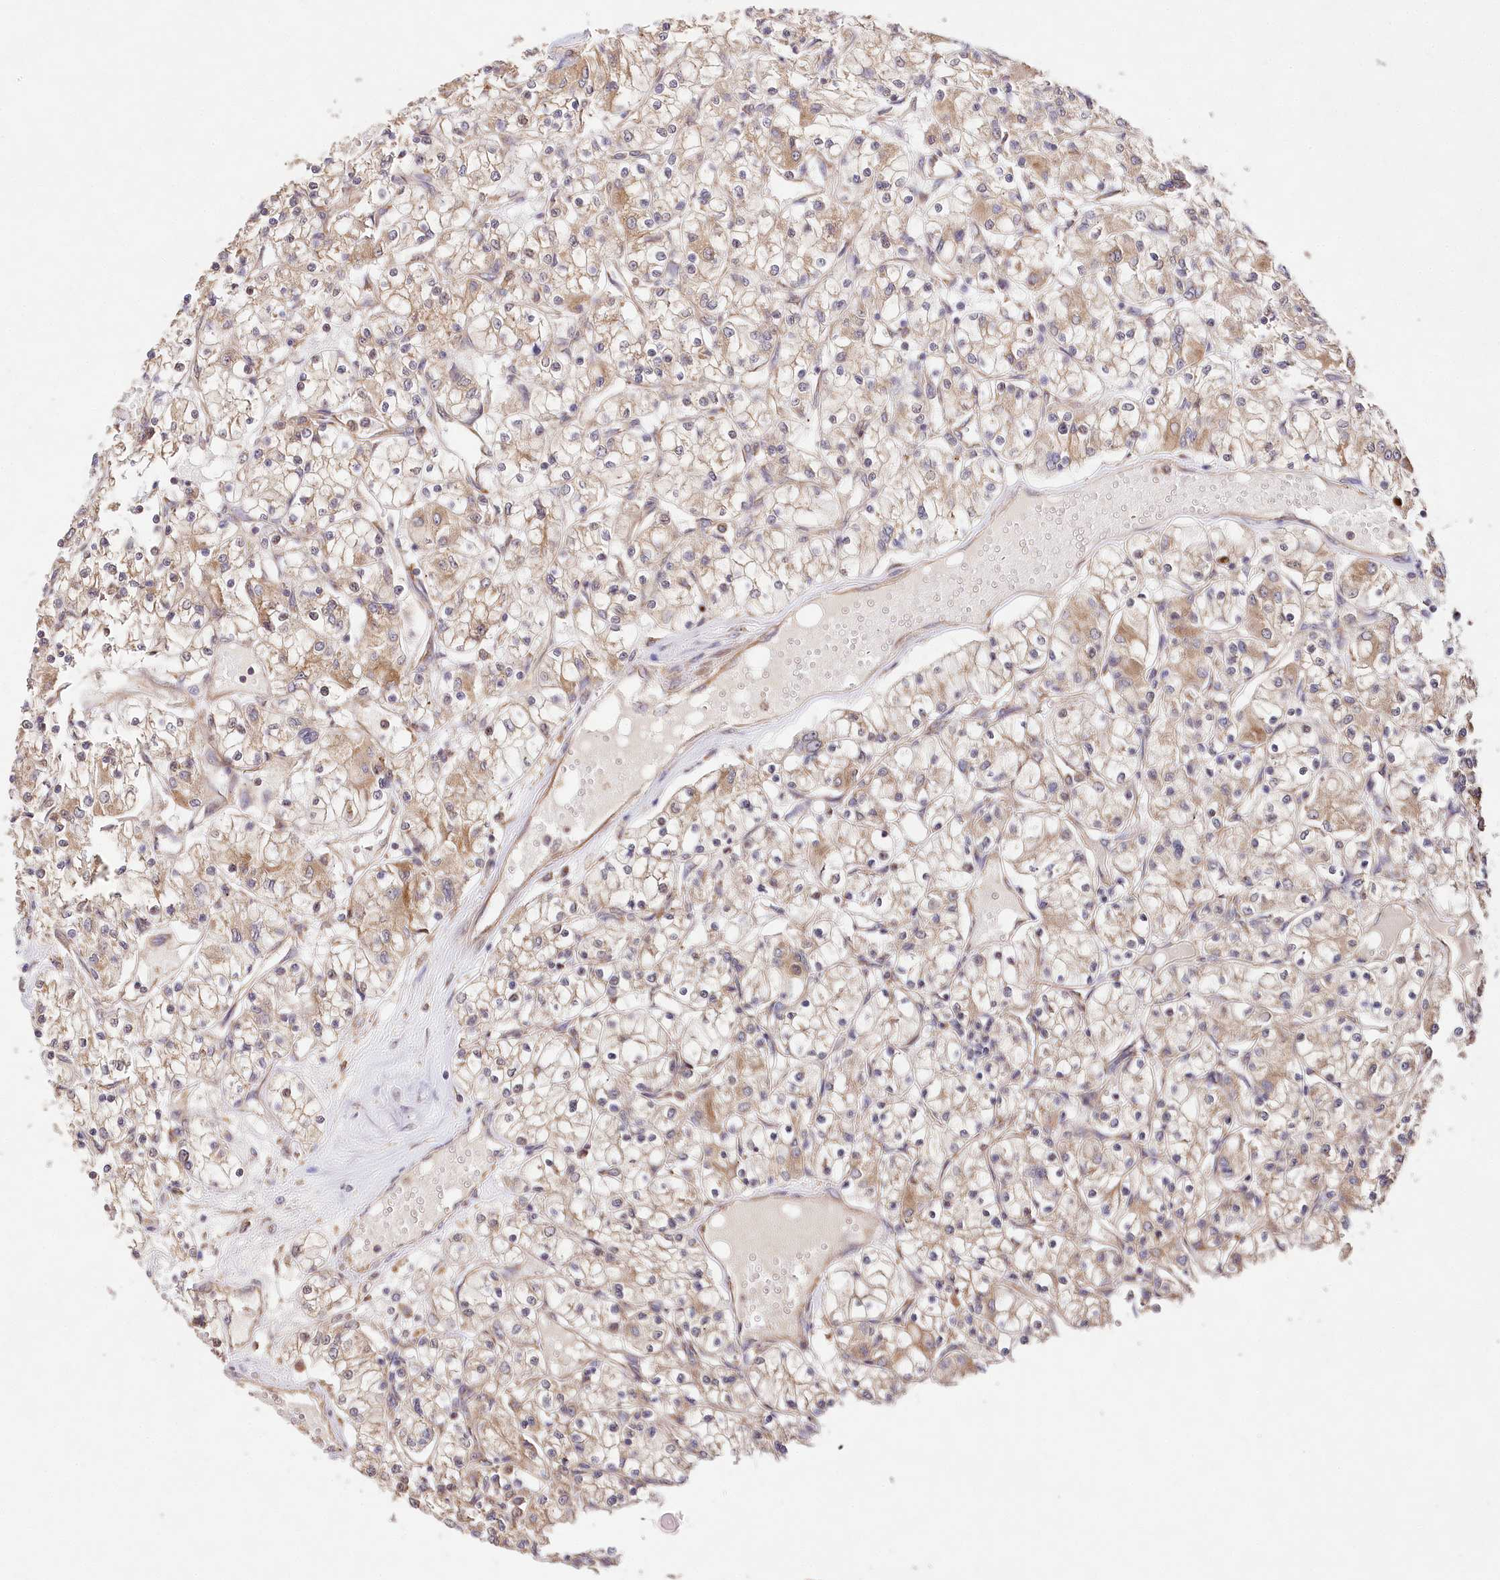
{"staining": {"intensity": "moderate", "quantity": ">75%", "location": "cytoplasmic/membranous"}, "tissue": "renal cancer", "cell_type": "Tumor cells", "image_type": "cancer", "snomed": [{"axis": "morphology", "description": "Adenocarcinoma, NOS"}, {"axis": "topography", "description": "Kidney"}], "caption": "Approximately >75% of tumor cells in renal cancer (adenocarcinoma) display moderate cytoplasmic/membranous protein staining as visualized by brown immunohistochemical staining.", "gene": "DMXL1", "patient": {"sex": "female", "age": 59}}